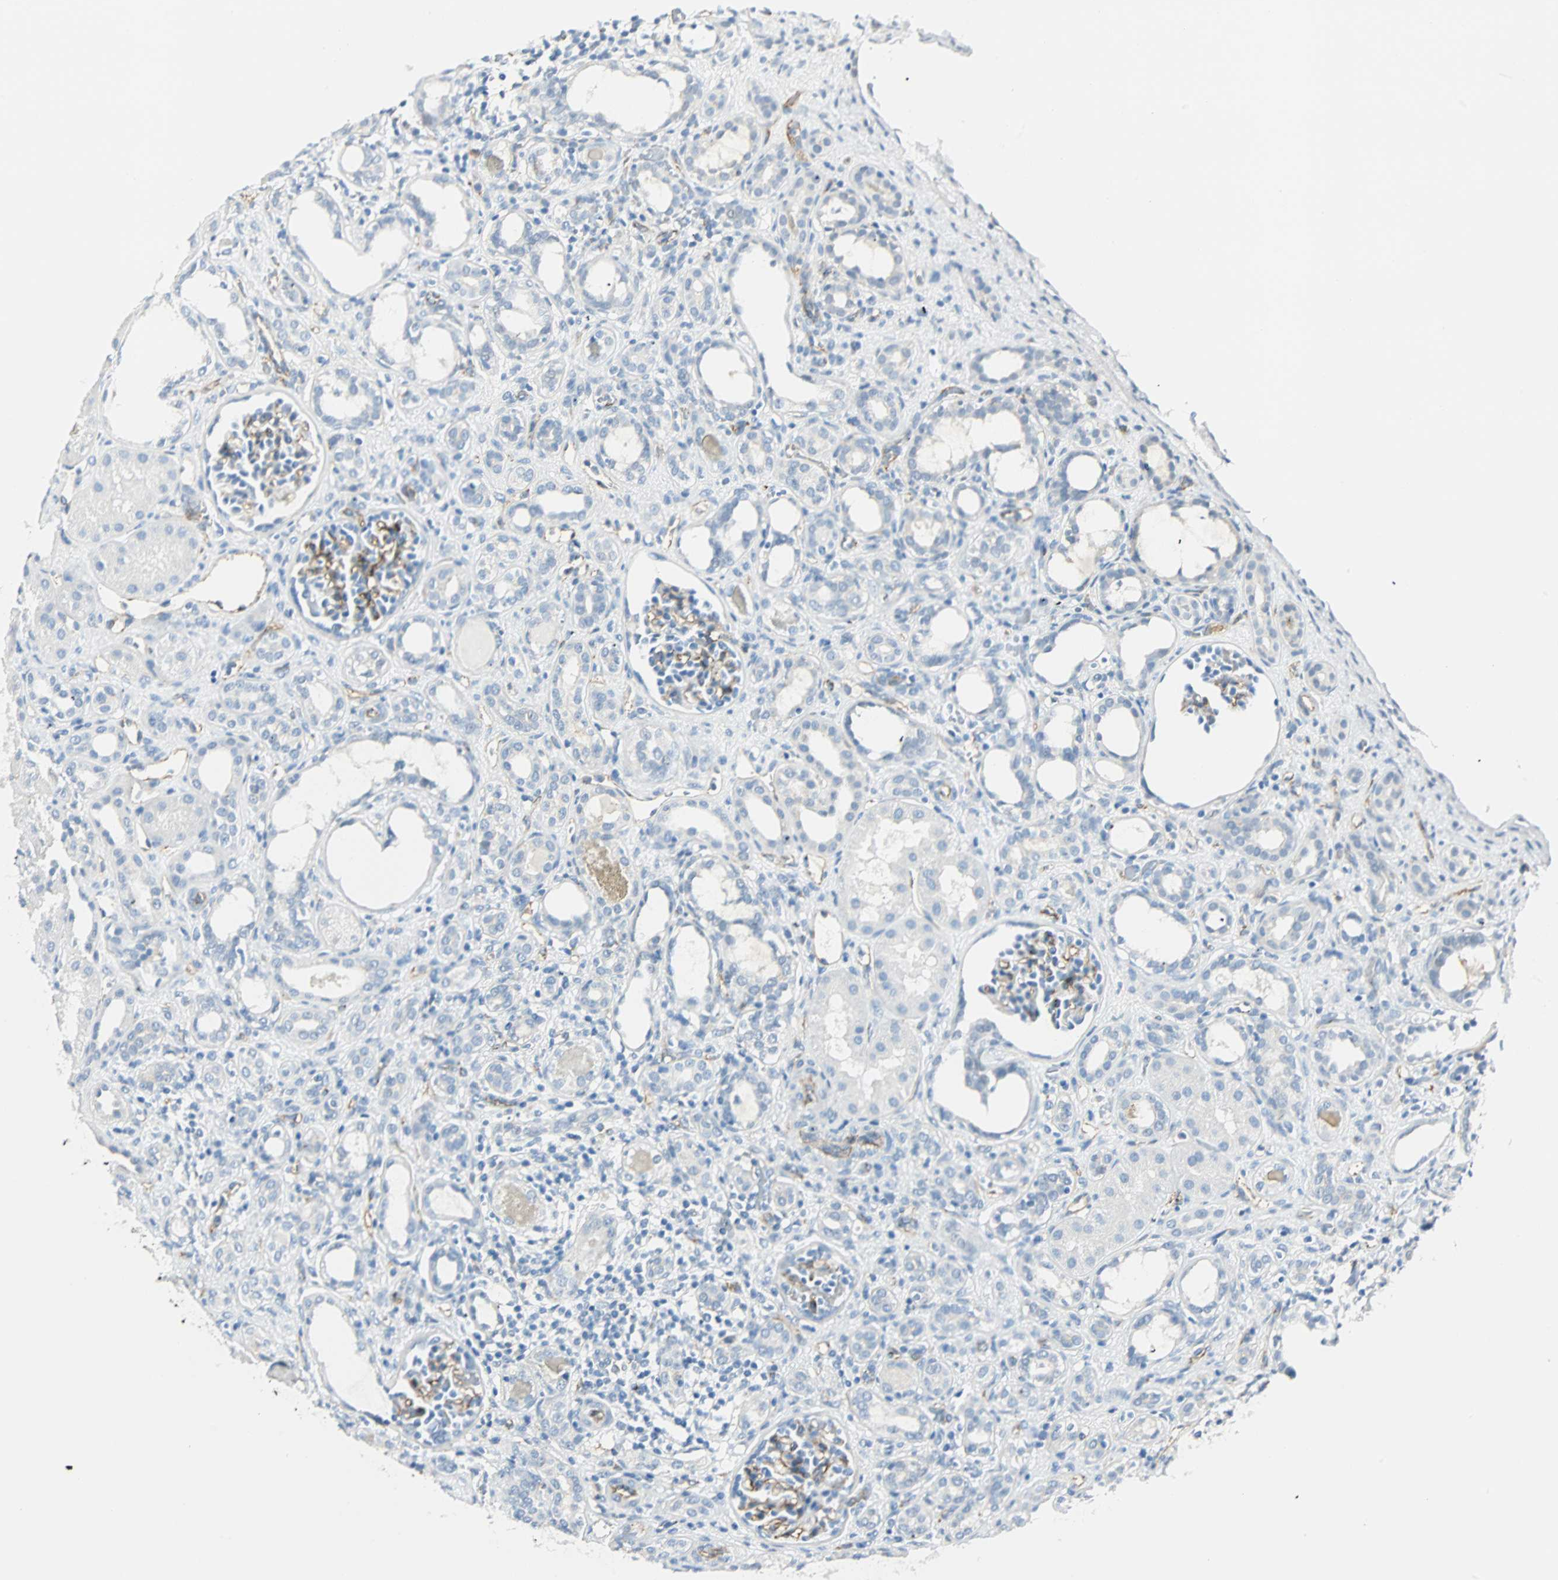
{"staining": {"intensity": "moderate", "quantity": "25%-75%", "location": "cytoplasmic/membranous"}, "tissue": "kidney", "cell_type": "Cells in glomeruli", "image_type": "normal", "snomed": [{"axis": "morphology", "description": "Normal tissue, NOS"}, {"axis": "topography", "description": "Kidney"}], "caption": "This histopathology image demonstrates immunohistochemistry (IHC) staining of normal kidney, with medium moderate cytoplasmic/membranous expression in approximately 25%-75% of cells in glomeruli.", "gene": "VPS9D1", "patient": {"sex": "male", "age": 7}}